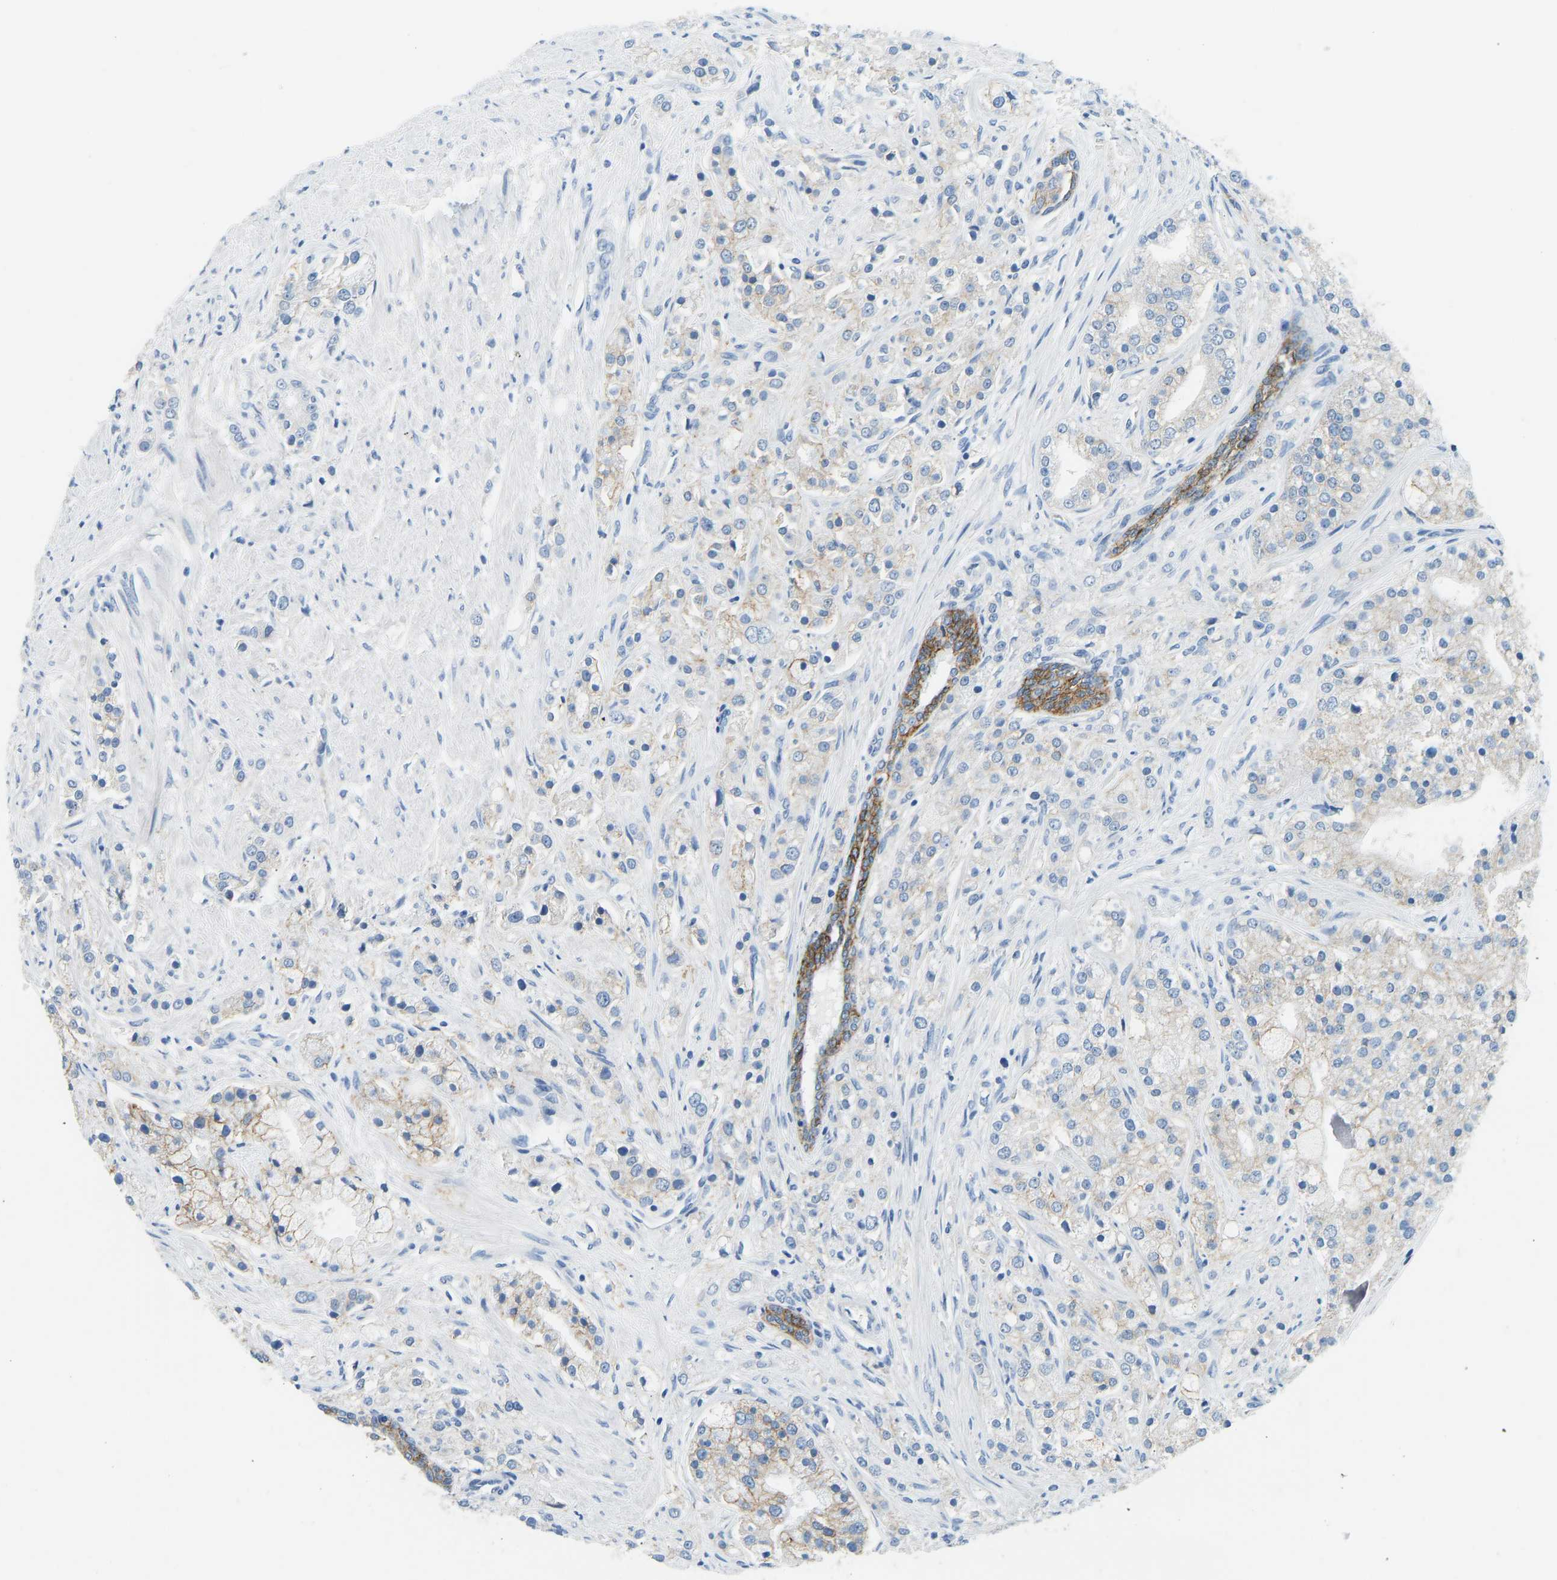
{"staining": {"intensity": "negative", "quantity": "none", "location": "none"}, "tissue": "prostate cancer", "cell_type": "Tumor cells", "image_type": "cancer", "snomed": [{"axis": "morphology", "description": "Adenocarcinoma, High grade"}, {"axis": "topography", "description": "Prostate"}], "caption": "This is an immunohistochemistry (IHC) photomicrograph of prostate high-grade adenocarcinoma. There is no expression in tumor cells.", "gene": "ATP1A1", "patient": {"sex": "male", "age": 50}}